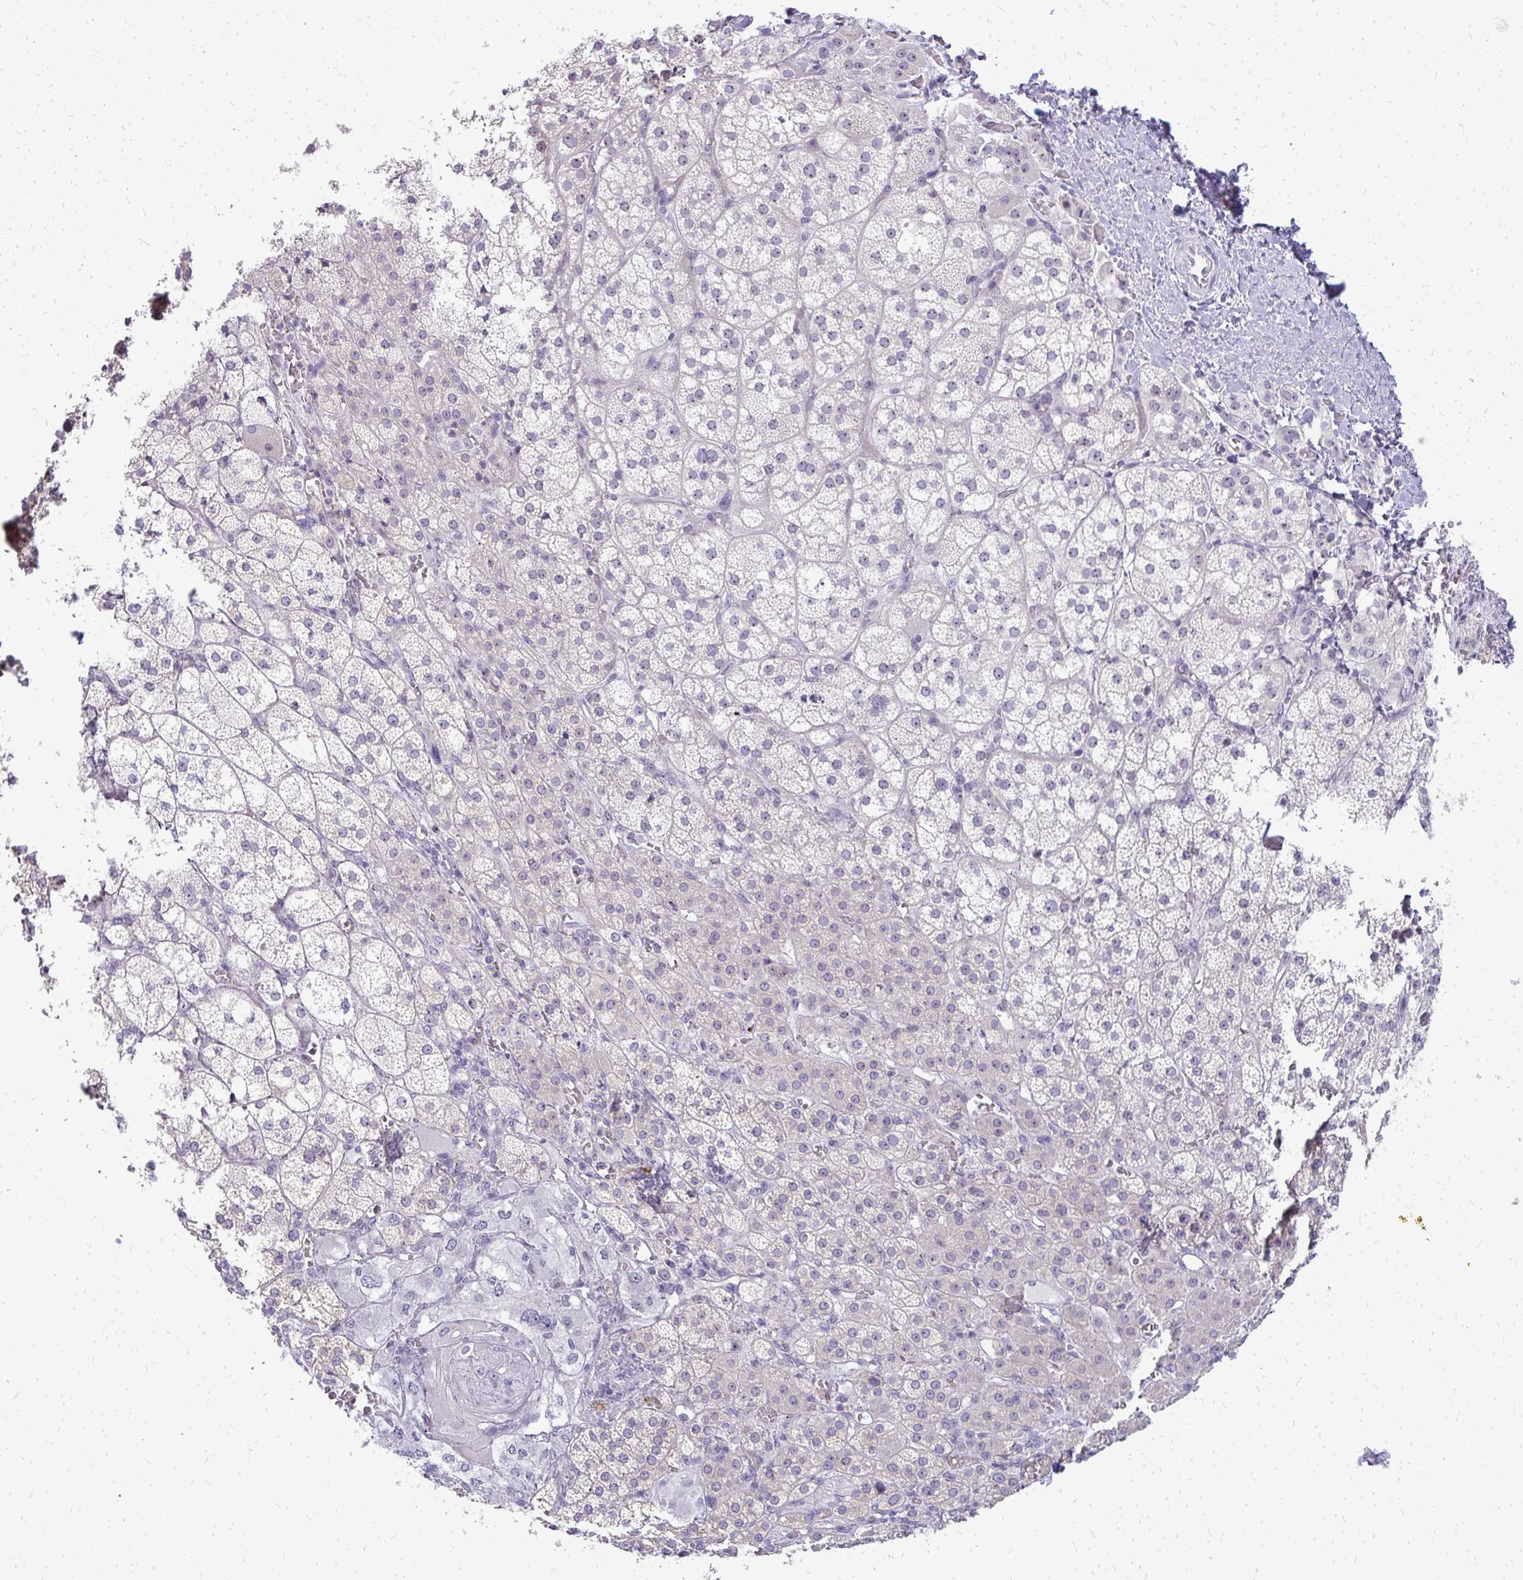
{"staining": {"intensity": "weak", "quantity": "<25%", "location": "nuclear"}, "tissue": "adrenal gland", "cell_type": "Glandular cells", "image_type": "normal", "snomed": [{"axis": "morphology", "description": "Normal tissue, NOS"}, {"axis": "topography", "description": "Adrenal gland"}], "caption": "Glandular cells are negative for brown protein staining in benign adrenal gland. (DAB immunohistochemistry, high magnification).", "gene": "FAM9A", "patient": {"sex": "female", "age": 60}}